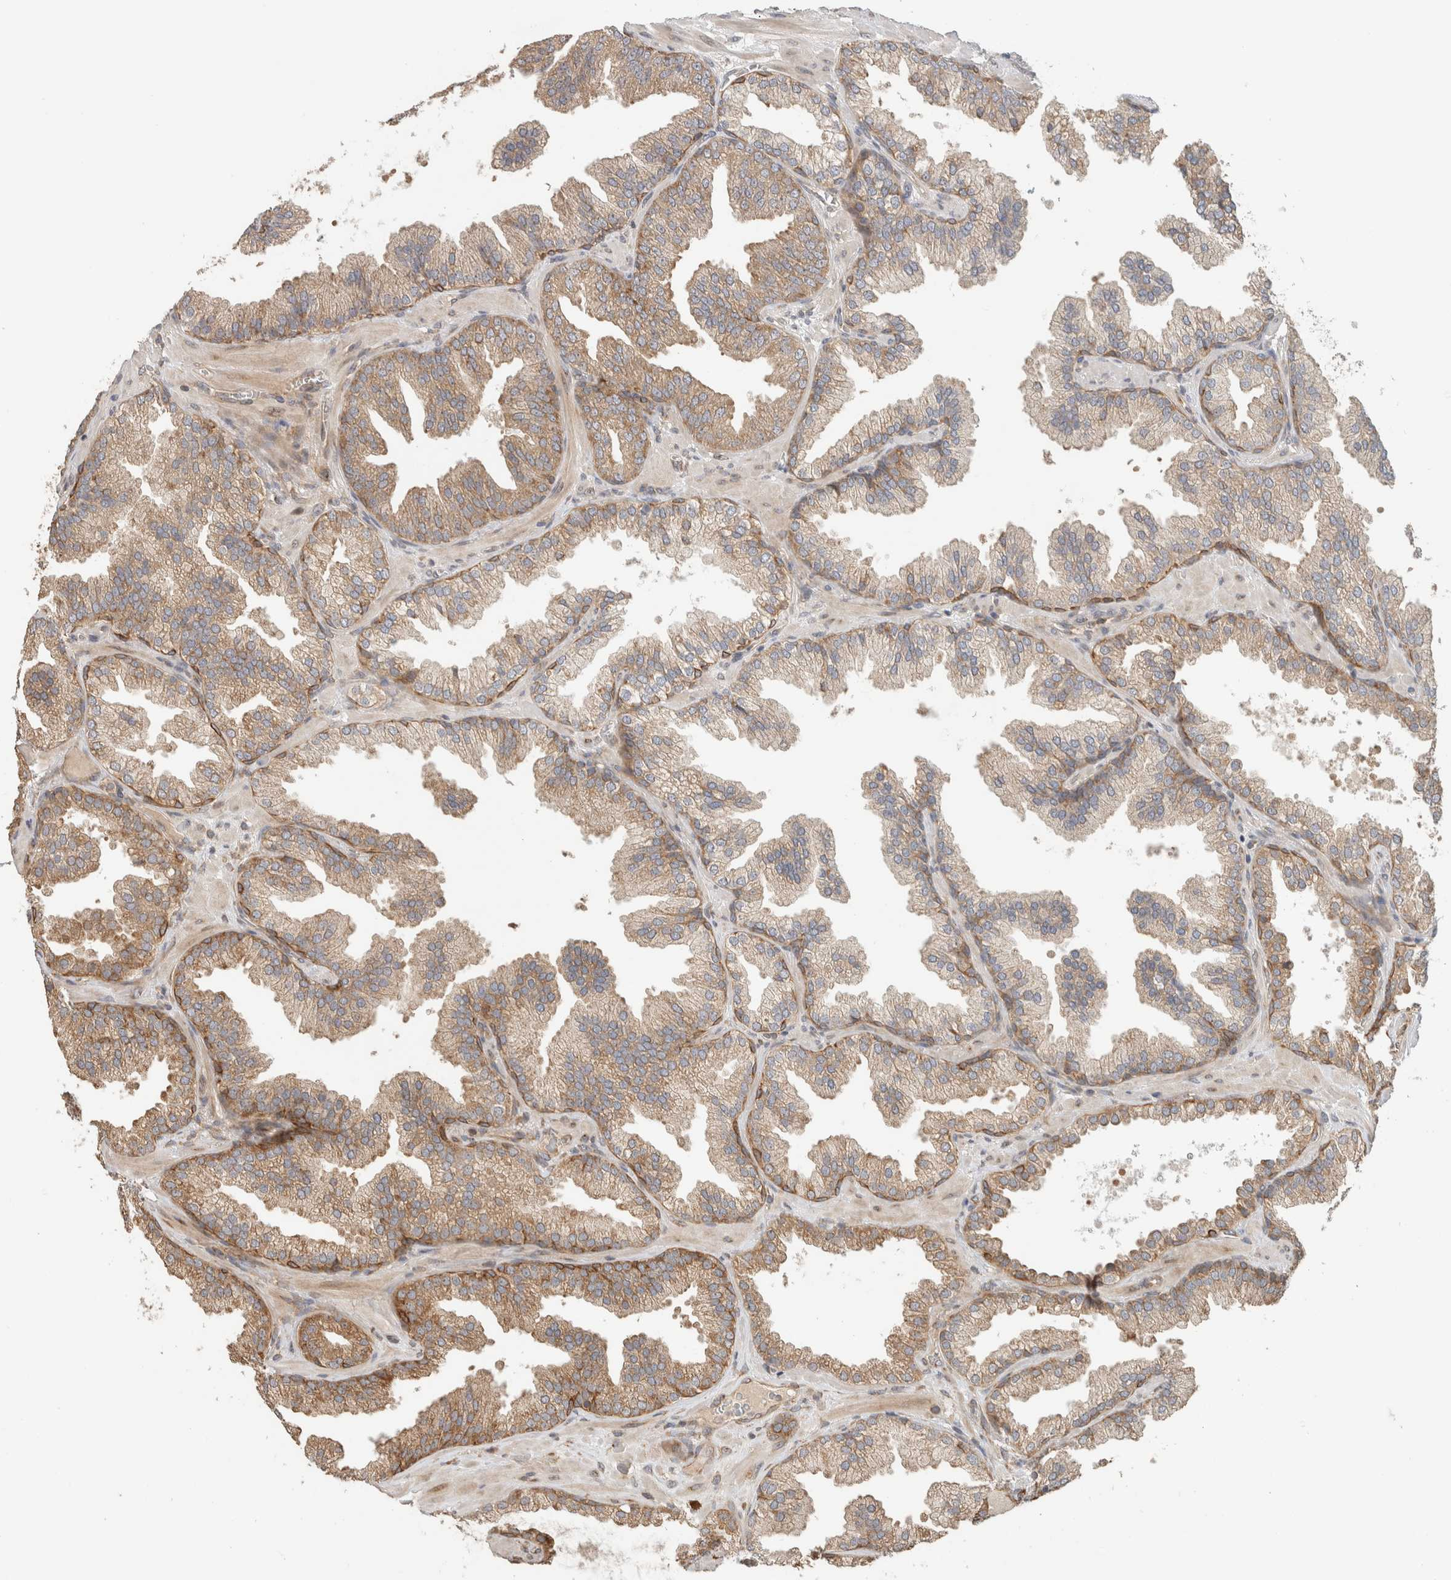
{"staining": {"intensity": "weak", "quantity": ">75%", "location": "cytoplasmic/membranous"}, "tissue": "prostate cancer", "cell_type": "Tumor cells", "image_type": "cancer", "snomed": [{"axis": "morphology", "description": "Adenocarcinoma, Low grade"}, {"axis": "topography", "description": "Prostate"}], "caption": "High-power microscopy captured an immunohistochemistry photomicrograph of prostate cancer, revealing weak cytoplasmic/membranous positivity in approximately >75% of tumor cells.", "gene": "PUM1", "patient": {"sex": "male", "age": 62}}